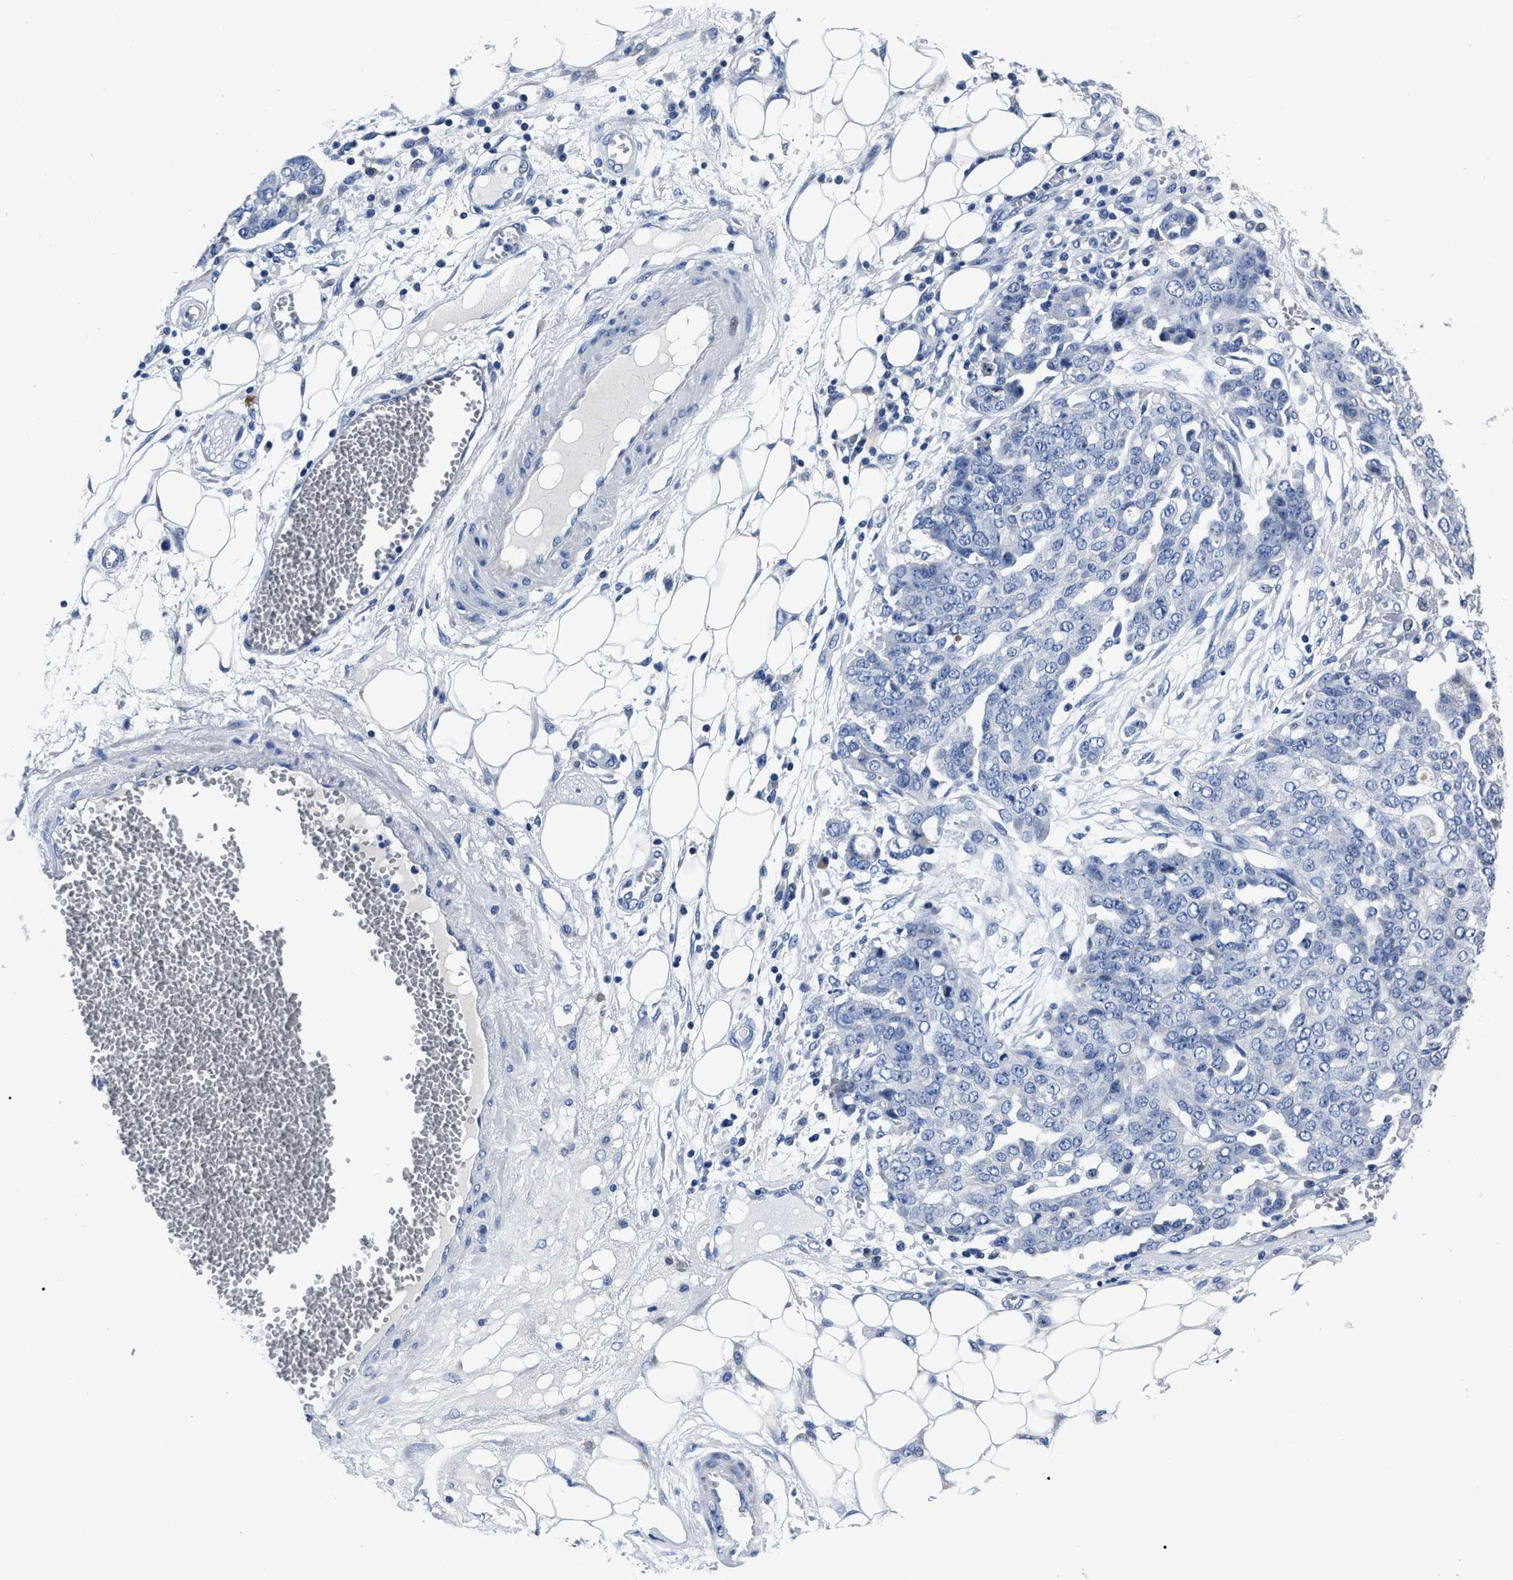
{"staining": {"intensity": "negative", "quantity": "none", "location": "none"}, "tissue": "ovarian cancer", "cell_type": "Tumor cells", "image_type": "cancer", "snomed": [{"axis": "morphology", "description": "Cystadenocarcinoma, serous, NOS"}, {"axis": "topography", "description": "Soft tissue"}, {"axis": "topography", "description": "Ovary"}], "caption": "IHC image of neoplastic tissue: ovarian cancer stained with DAB reveals no significant protein expression in tumor cells.", "gene": "MOV10L1", "patient": {"sex": "female", "age": 57}}